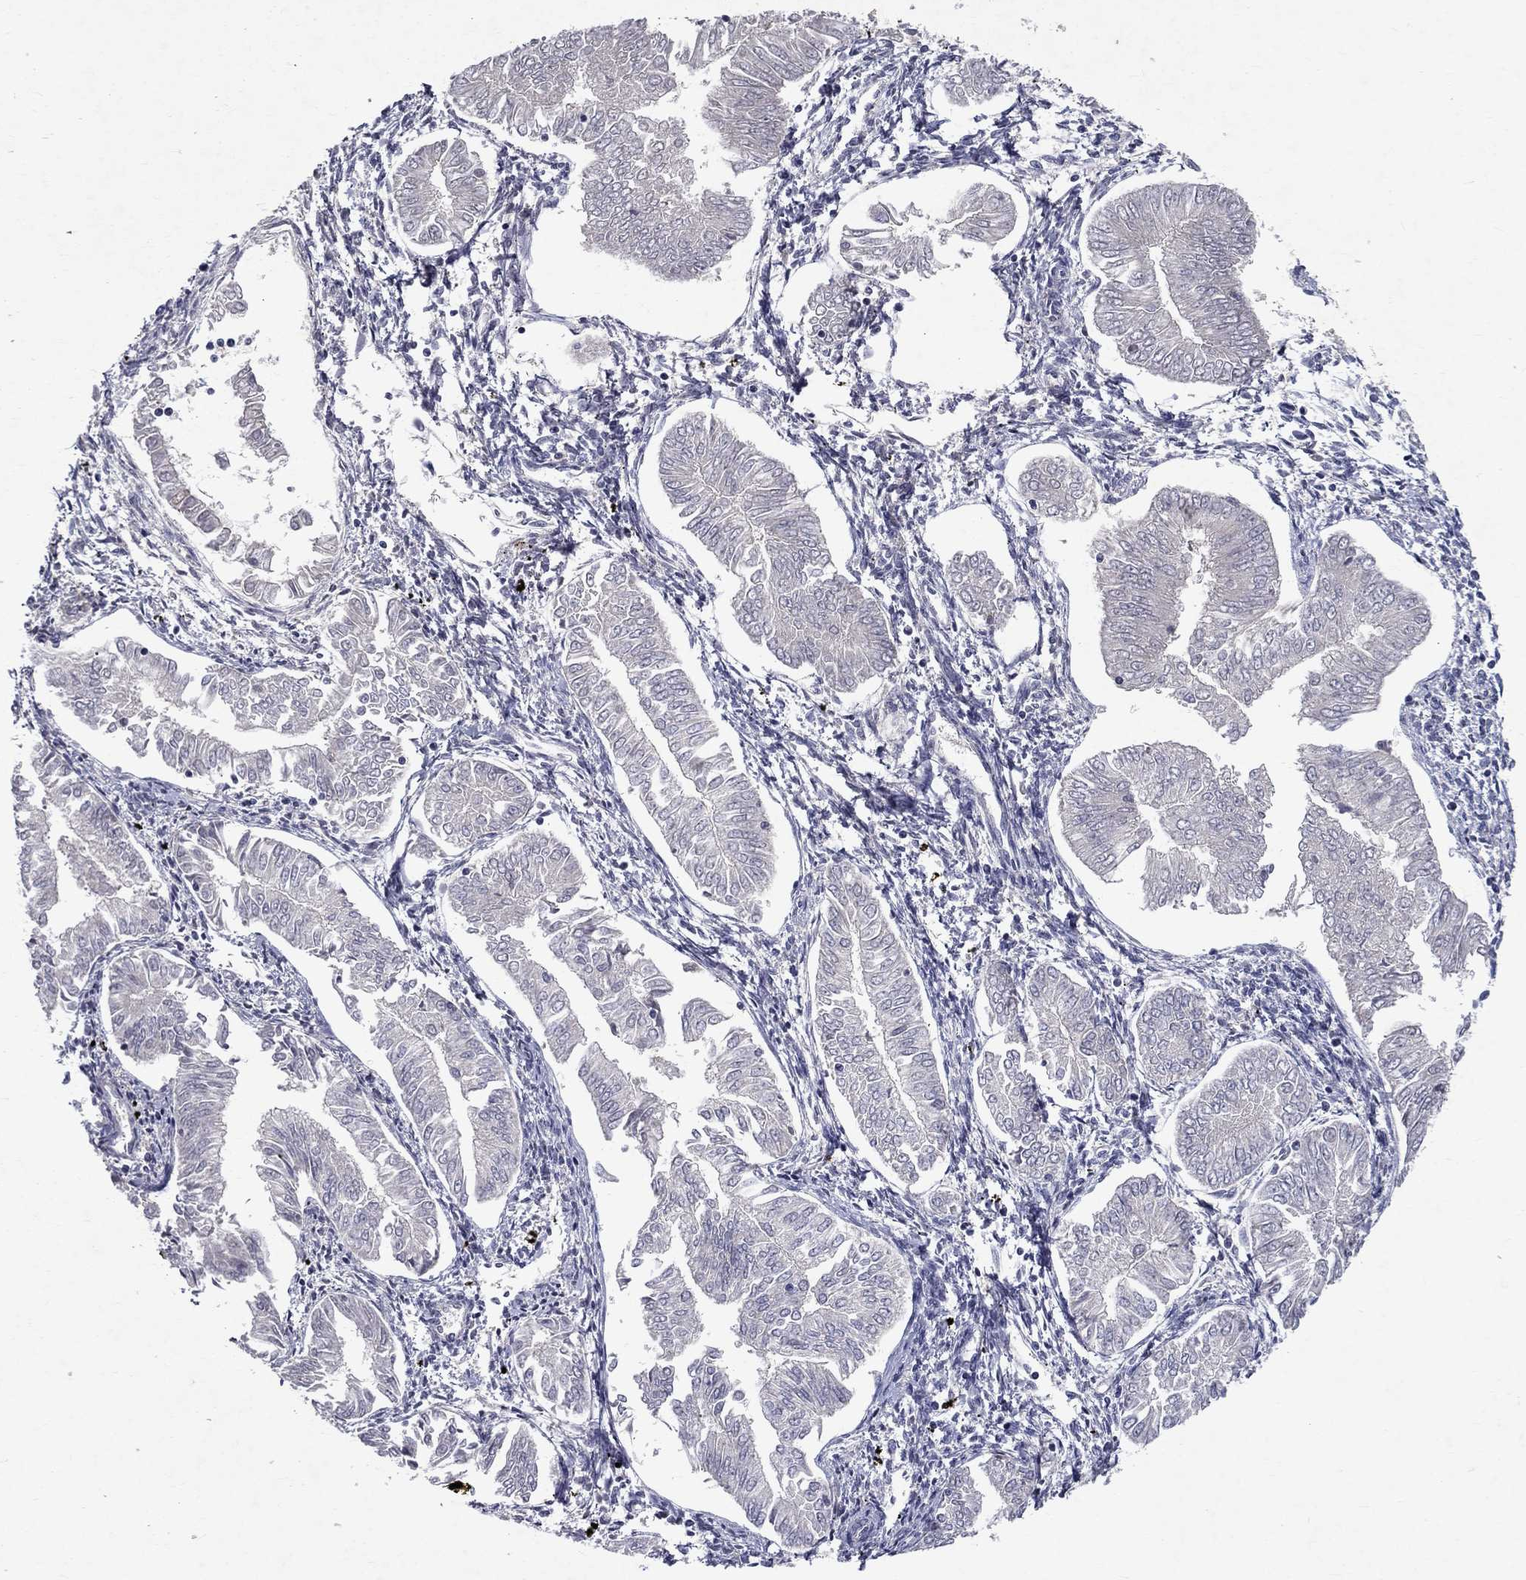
{"staining": {"intensity": "negative", "quantity": "none", "location": "none"}, "tissue": "endometrial cancer", "cell_type": "Tumor cells", "image_type": "cancer", "snomed": [{"axis": "morphology", "description": "Adenocarcinoma, NOS"}, {"axis": "topography", "description": "Endometrium"}], "caption": "IHC micrograph of neoplastic tissue: human endometrial cancer stained with DAB demonstrates no significant protein staining in tumor cells.", "gene": "SLC4A10", "patient": {"sex": "female", "age": 53}}